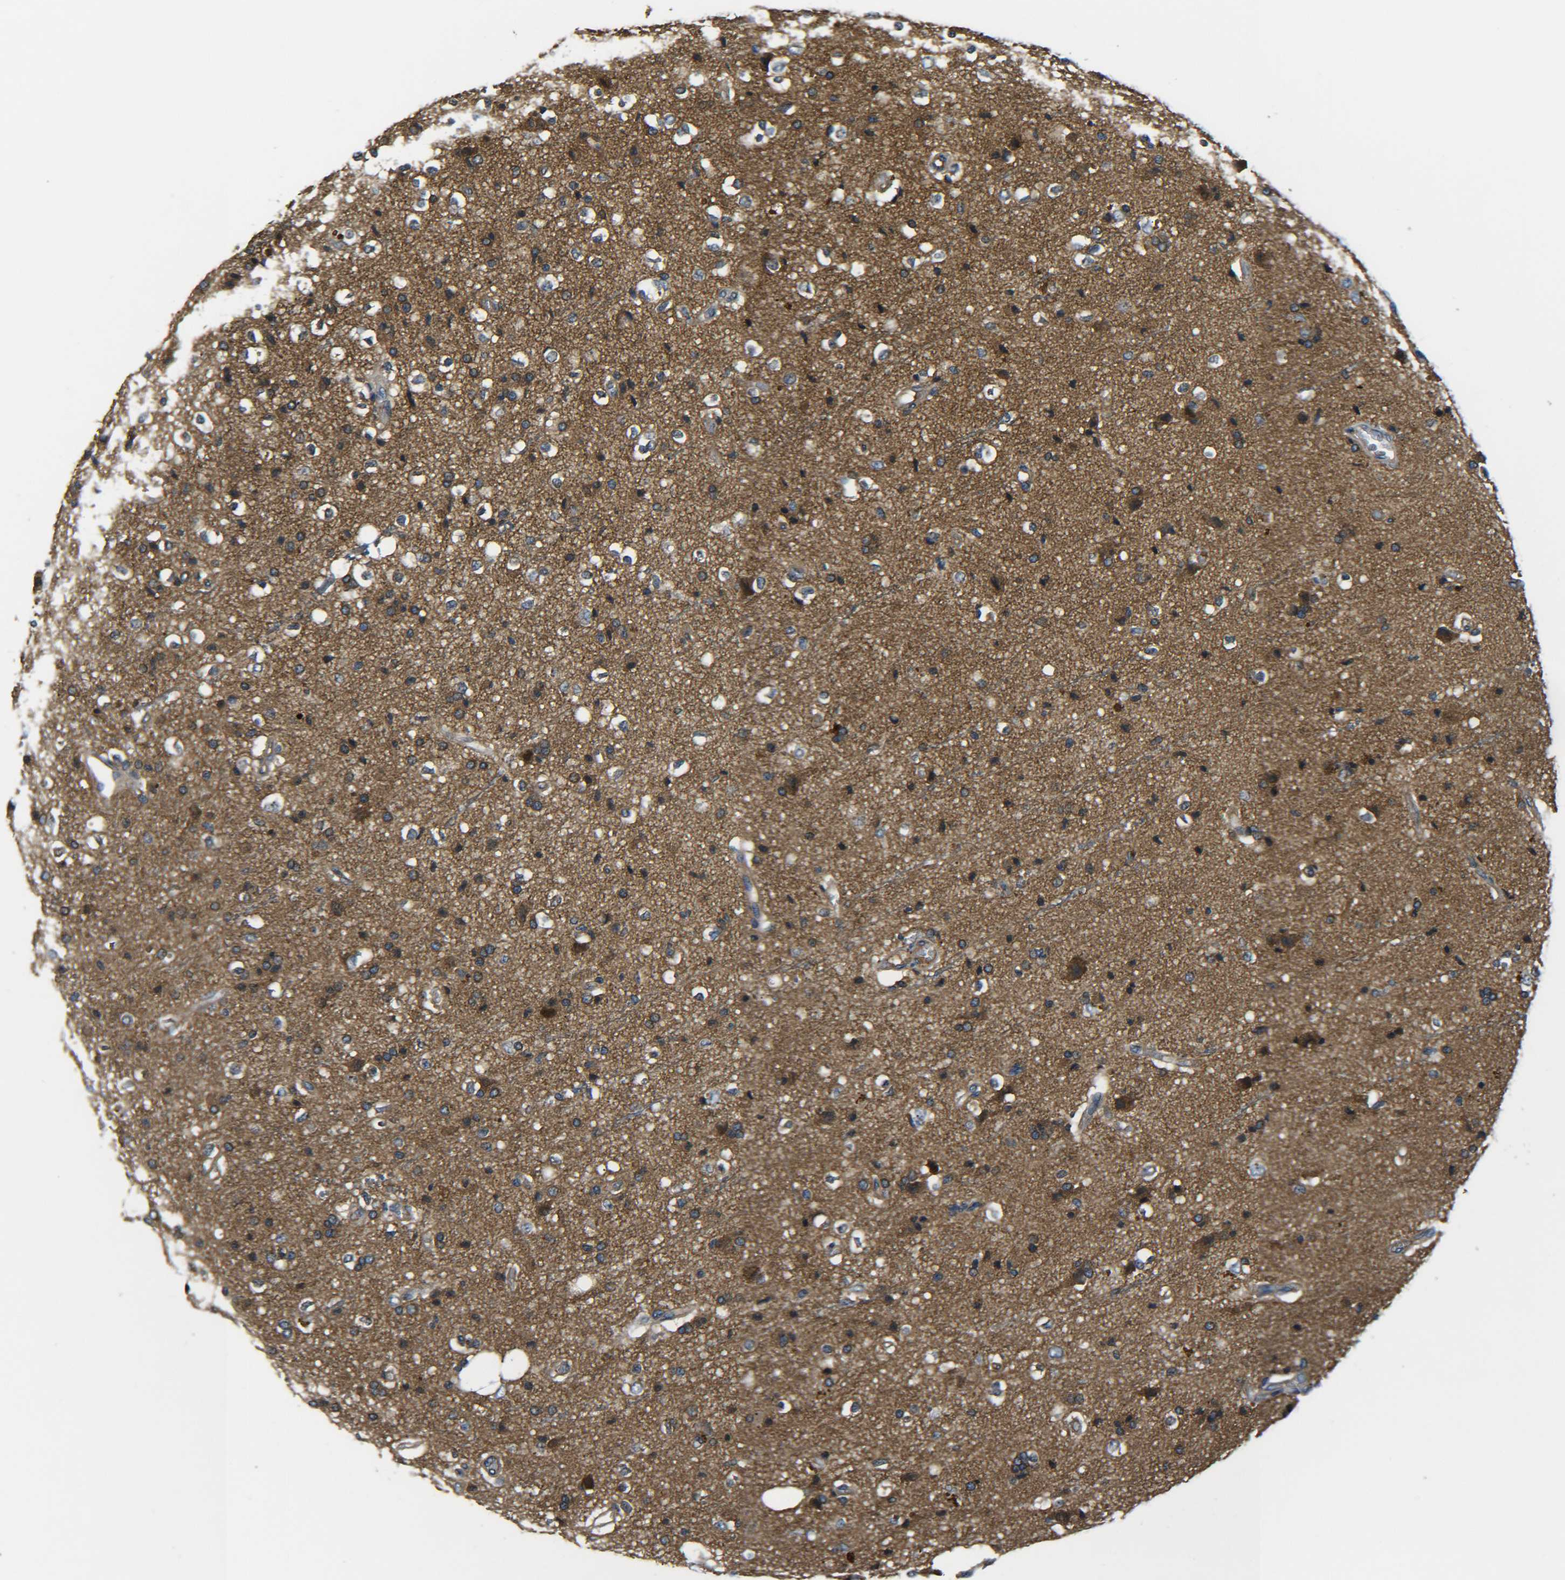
{"staining": {"intensity": "negative", "quantity": "none", "location": "none"}, "tissue": "glioma", "cell_type": "Tumor cells", "image_type": "cancer", "snomed": [{"axis": "morphology", "description": "Glioma, malignant, High grade"}, {"axis": "topography", "description": "Brain"}], "caption": "Immunohistochemistry of human malignant high-grade glioma exhibits no positivity in tumor cells.", "gene": "PREB", "patient": {"sex": "male", "age": 47}}